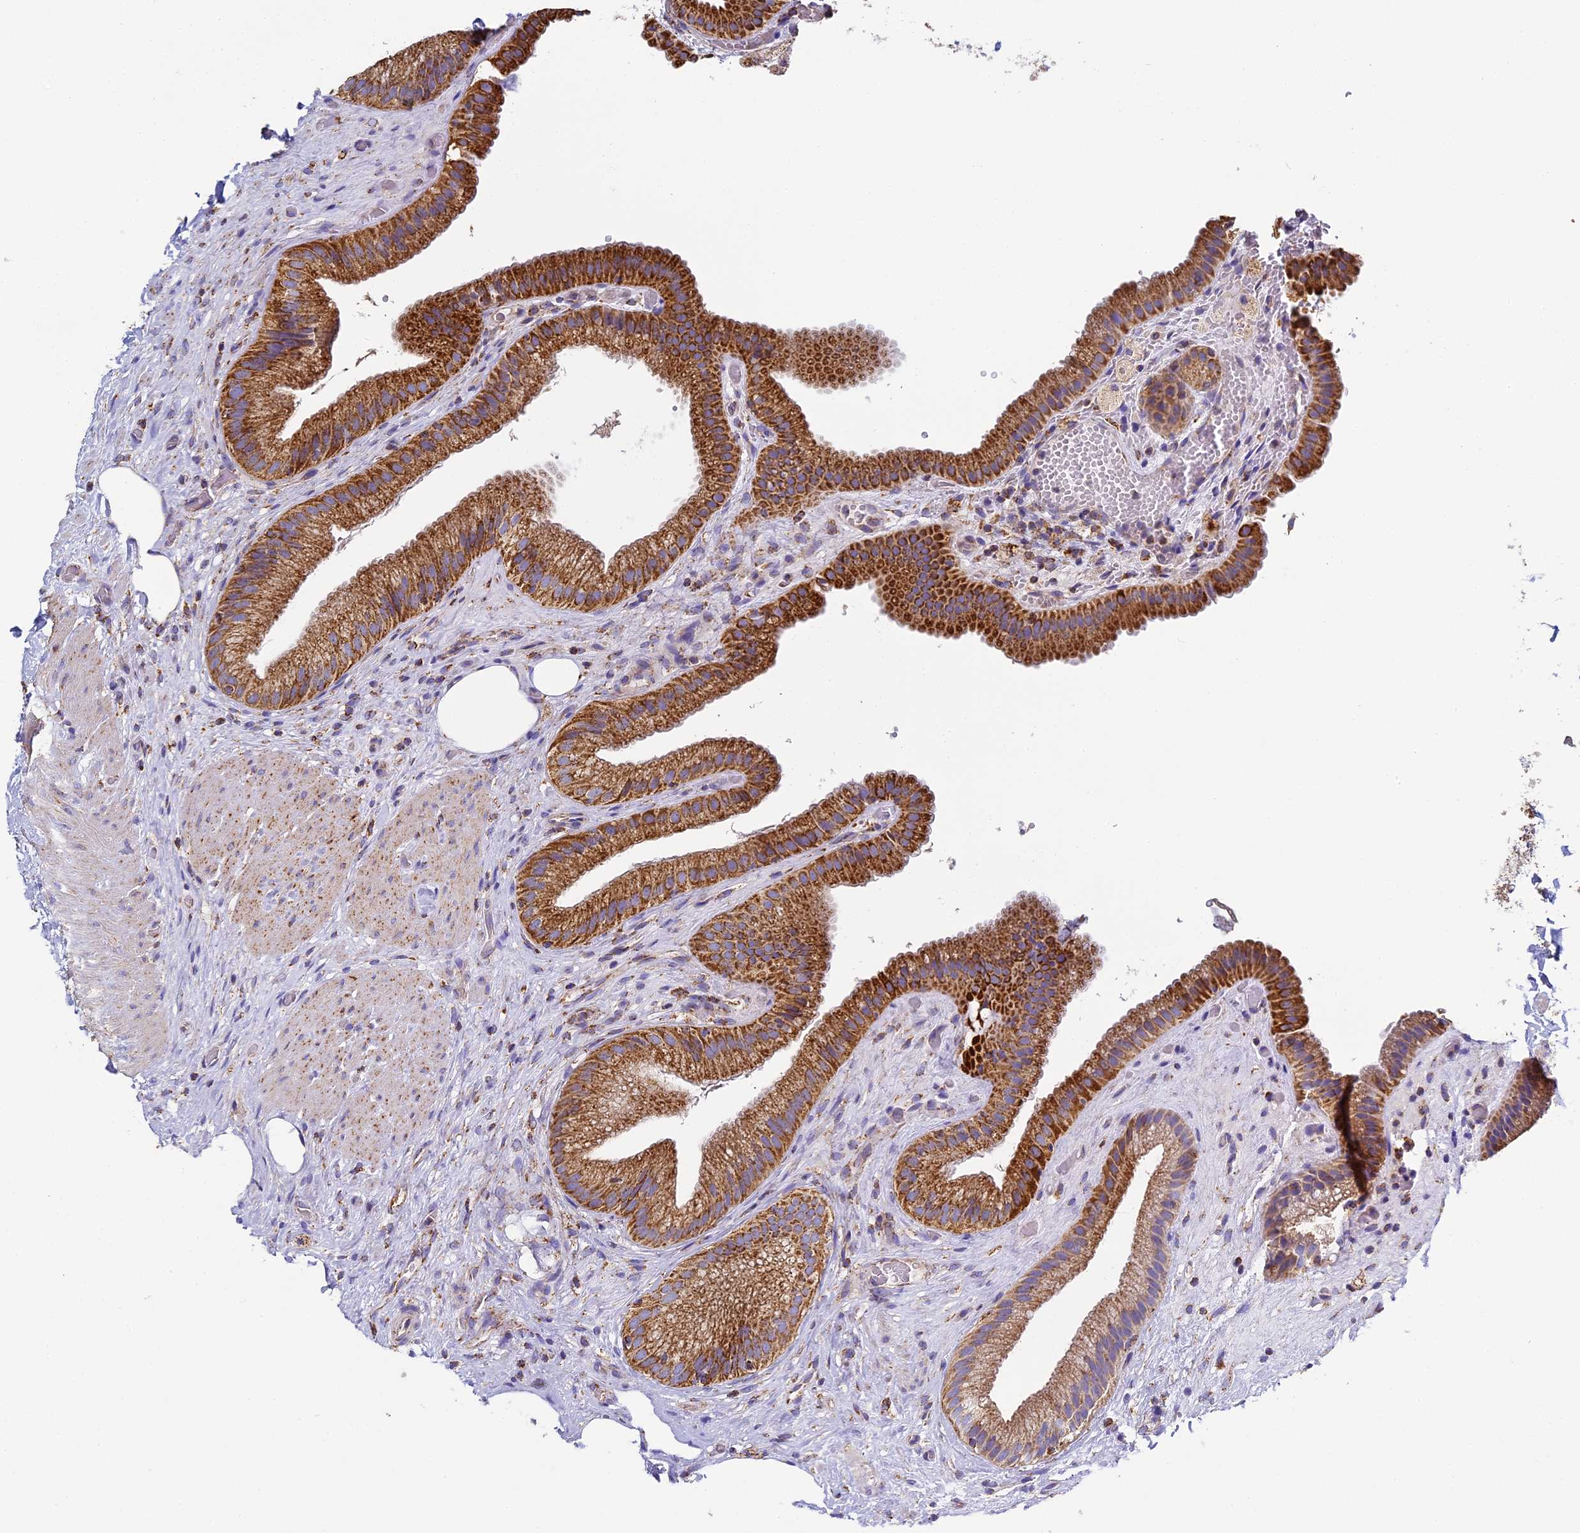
{"staining": {"intensity": "strong", "quantity": ">75%", "location": "cytoplasmic/membranous"}, "tissue": "gallbladder", "cell_type": "Glandular cells", "image_type": "normal", "snomed": [{"axis": "morphology", "description": "Normal tissue, NOS"}, {"axis": "morphology", "description": "Inflammation, NOS"}, {"axis": "topography", "description": "Gallbladder"}], "caption": "A photomicrograph of human gallbladder stained for a protein shows strong cytoplasmic/membranous brown staining in glandular cells.", "gene": "STK17A", "patient": {"sex": "male", "age": 51}}